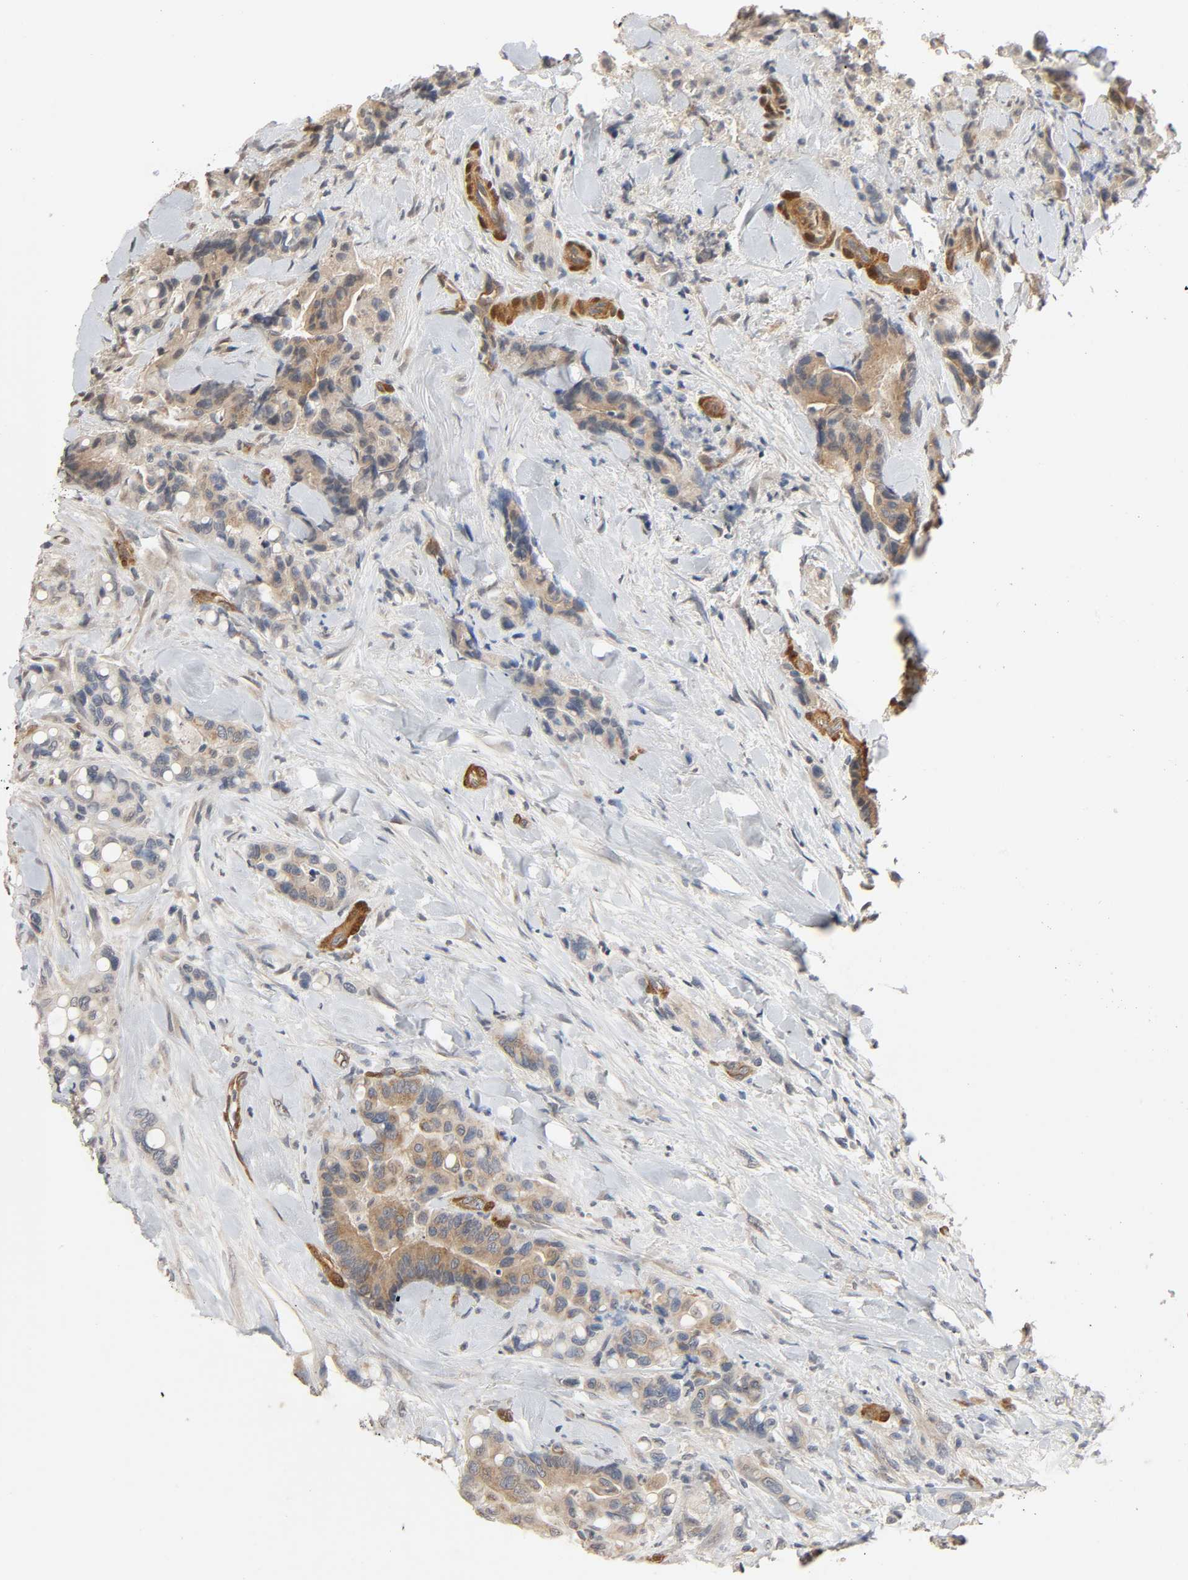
{"staining": {"intensity": "moderate", "quantity": "25%-75%", "location": "cytoplasmic/membranous"}, "tissue": "colorectal cancer", "cell_type": "Tumor cells", "image_type": "cancer", "snomed": [{"axis": "morphology", "description": "Normal tissue, NOS"}, {"axis": "morphology", "description": "Adenocarcinoma, NOS"}, {"axis": "topography", "description": "Colon"}], "caption": "Moderate cytoplasmic/membranous protein expression is identified in approximately 25%-75% of tumor cells in adenocarcinoma (colorectal).", "gene": "PTK2", "patient": {"sex": "male", "age": 82}}